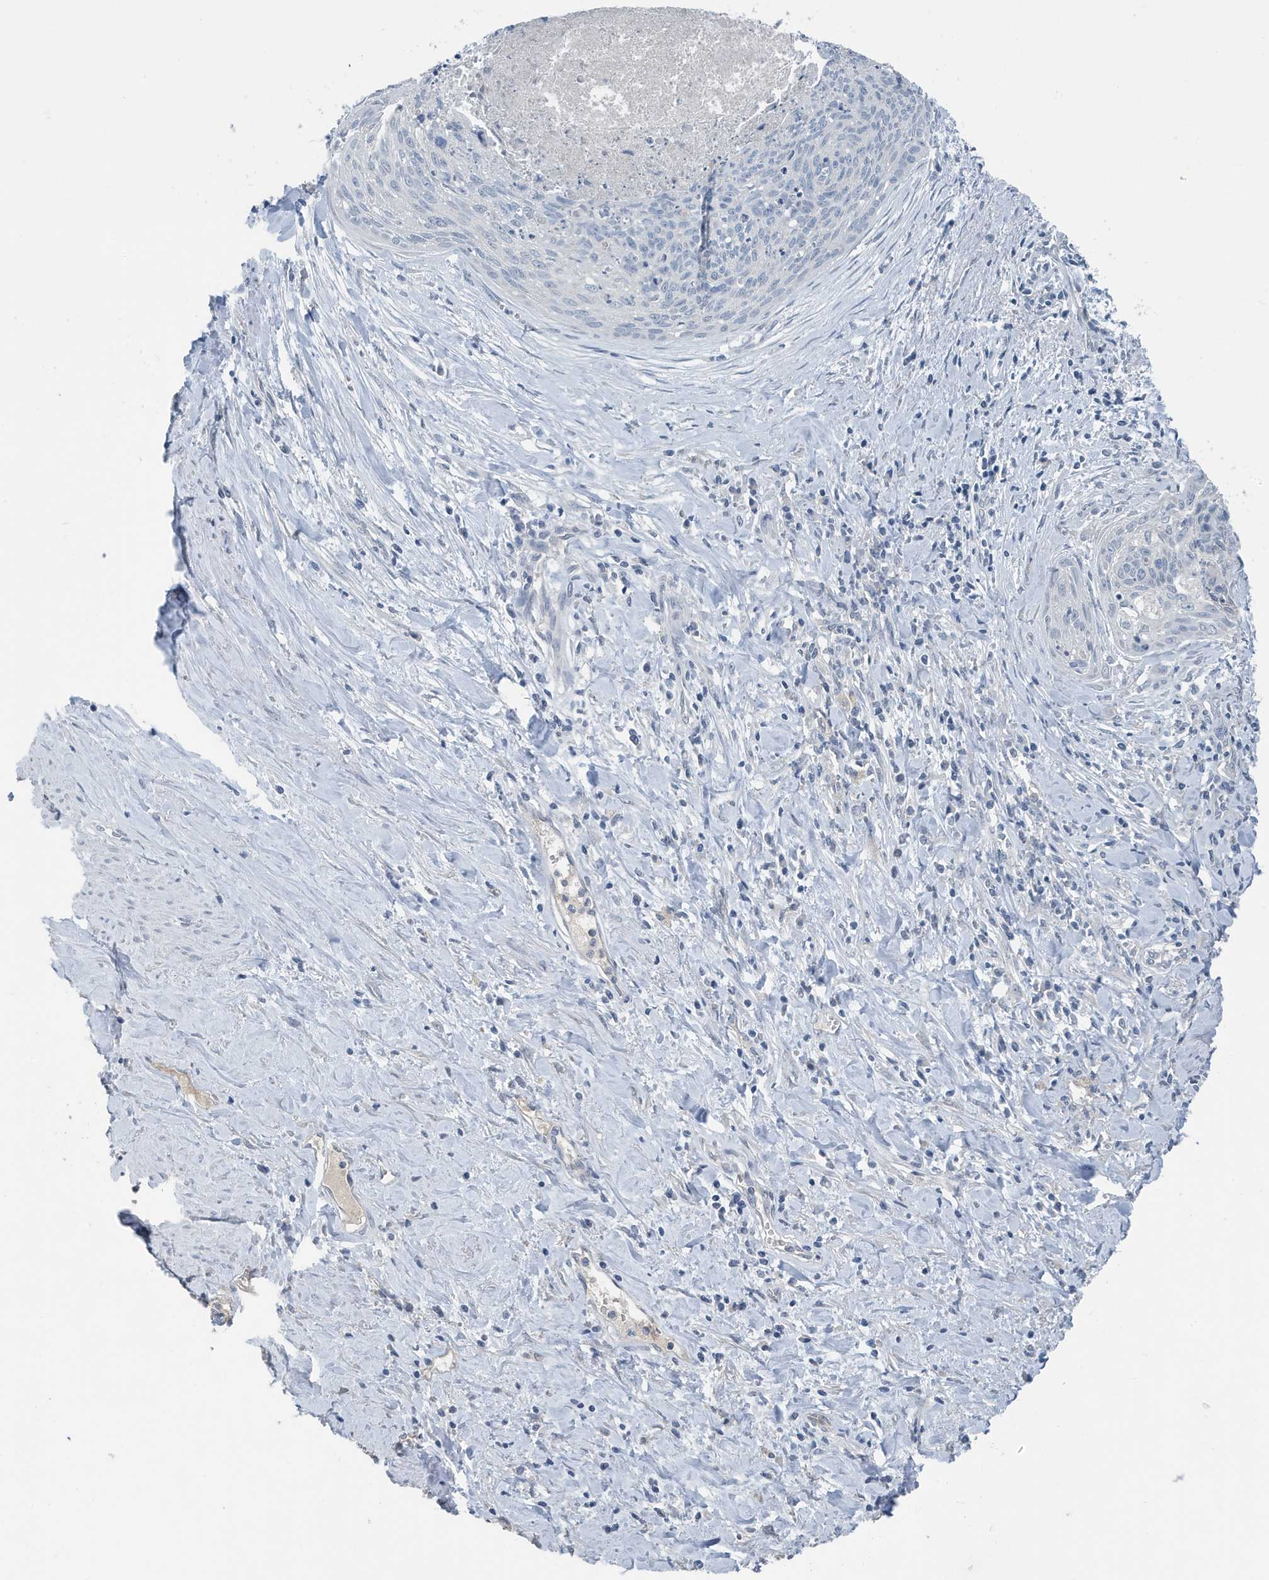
{"staining": {"intensity": "negative", "quantity": "none", "location": "none"}, "tissue": "cervical cancer", "cell_type": "Tumor cells", "image_type": "cancer", "snomed": [{"axis": "morphology", "description": "Squamous cell carcinoma, NOS"}, {"axis": "topography", "description": "Cervix"}], "caption": "IHC photomicrograph of neoplastic tissue: cervical squamous cell carcinoma stained with DAB exhibits no significant protein staining in tumor cells.", "gene": "UGT2B4", "patient": {"sex": "female", "age": 55}}